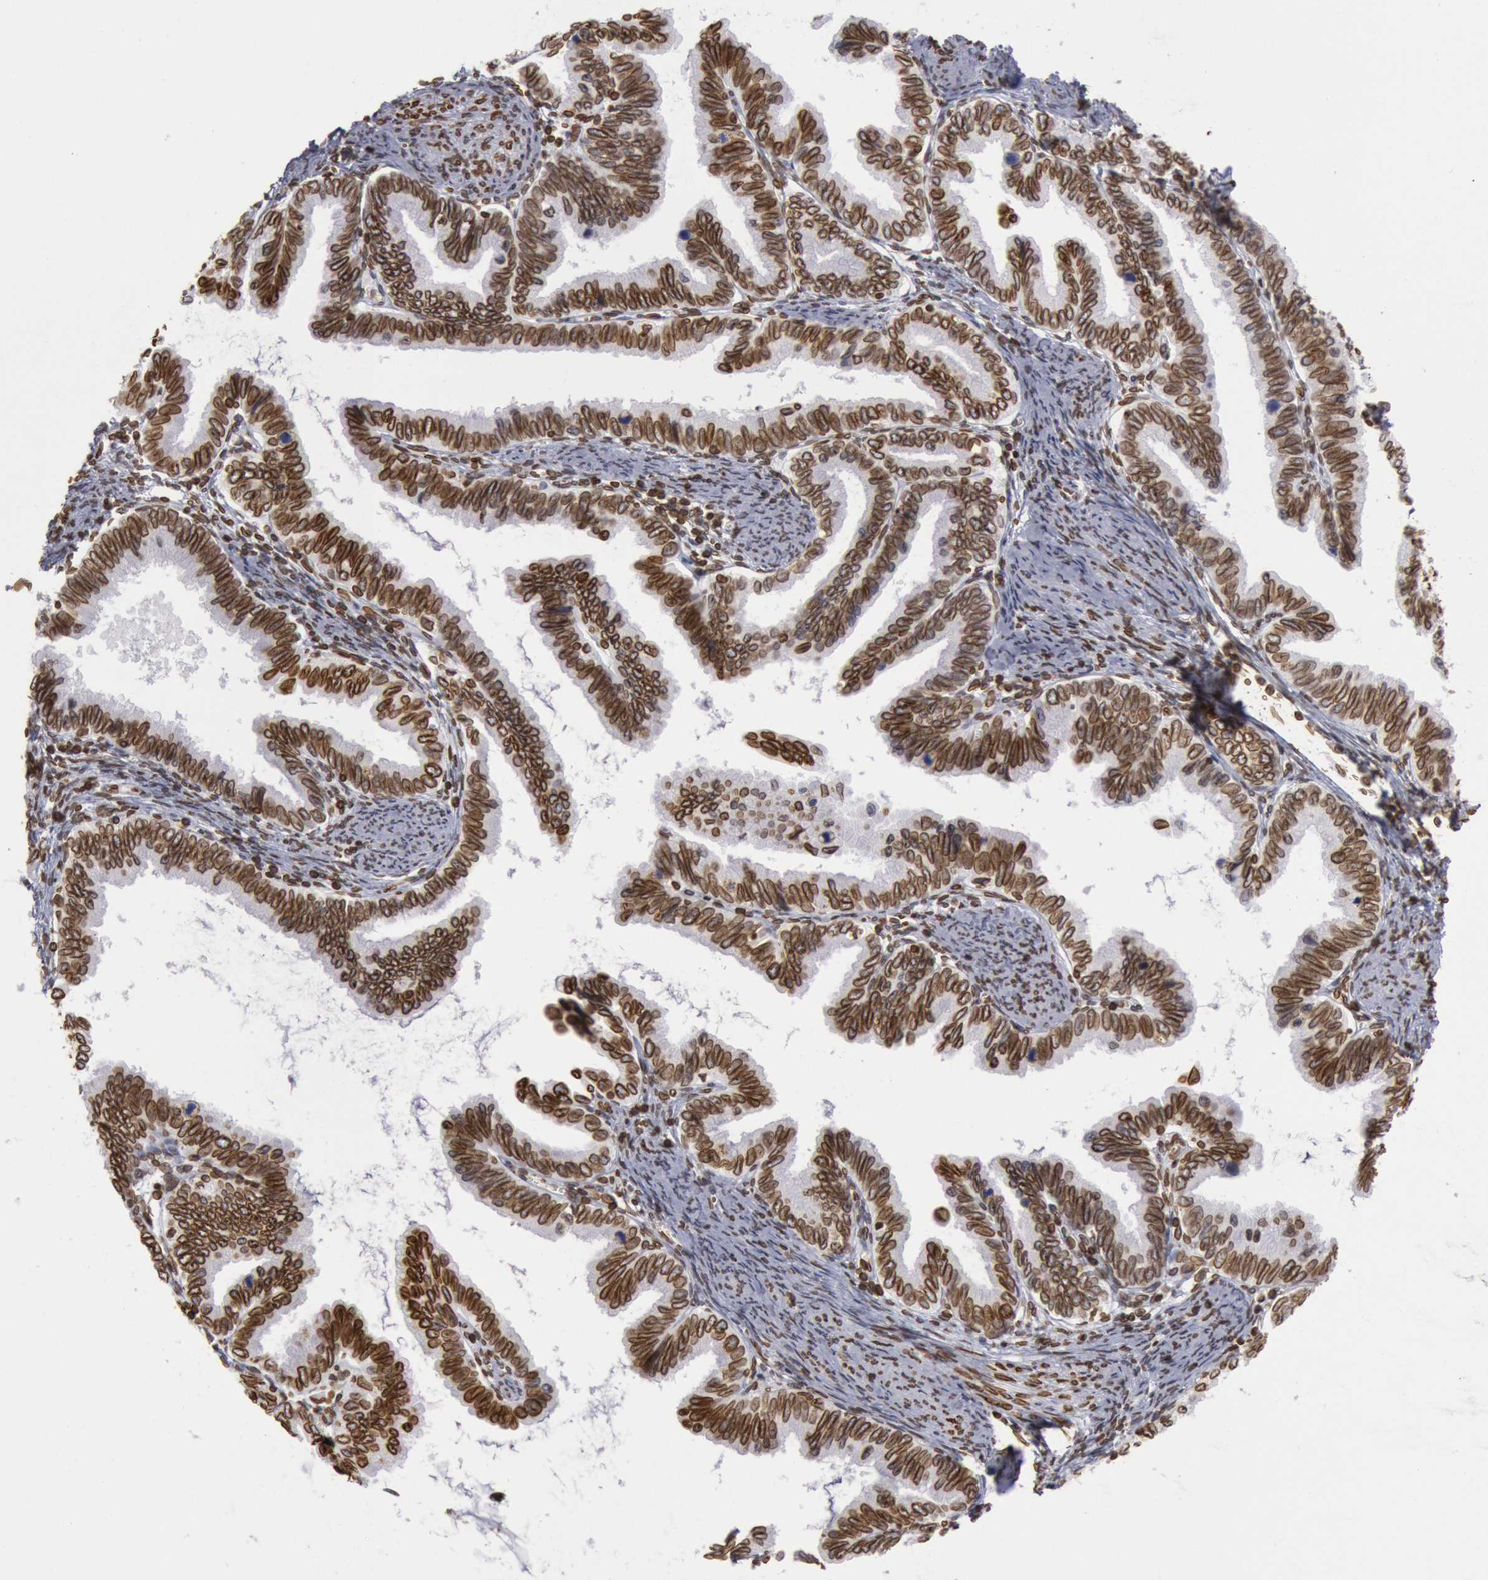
{"staining": {"intensity": "strong", "quantity": ">75%", "location": "nuclear"}, "tissue": "cervical cancer", "cell_type": "Tumor cells", "image_type": "cancer", "snomed": [{"axis": "morphology", "description": "Adenocarcinoma, NOS"}, {"axis": "topography", "description": "Cervix"}], "caption": "Immunohistochemistry of cervical adenocarcinoma reveals high levels of strong nuclear positivity in about >75% of tumor cells. The staining is performed using DAB brown chromogen to label protein expression. The nuclei are counter-stained blue using hematoxylin.", "gene": "SUN2", "patient": {"sex": "female", "age": 49}}